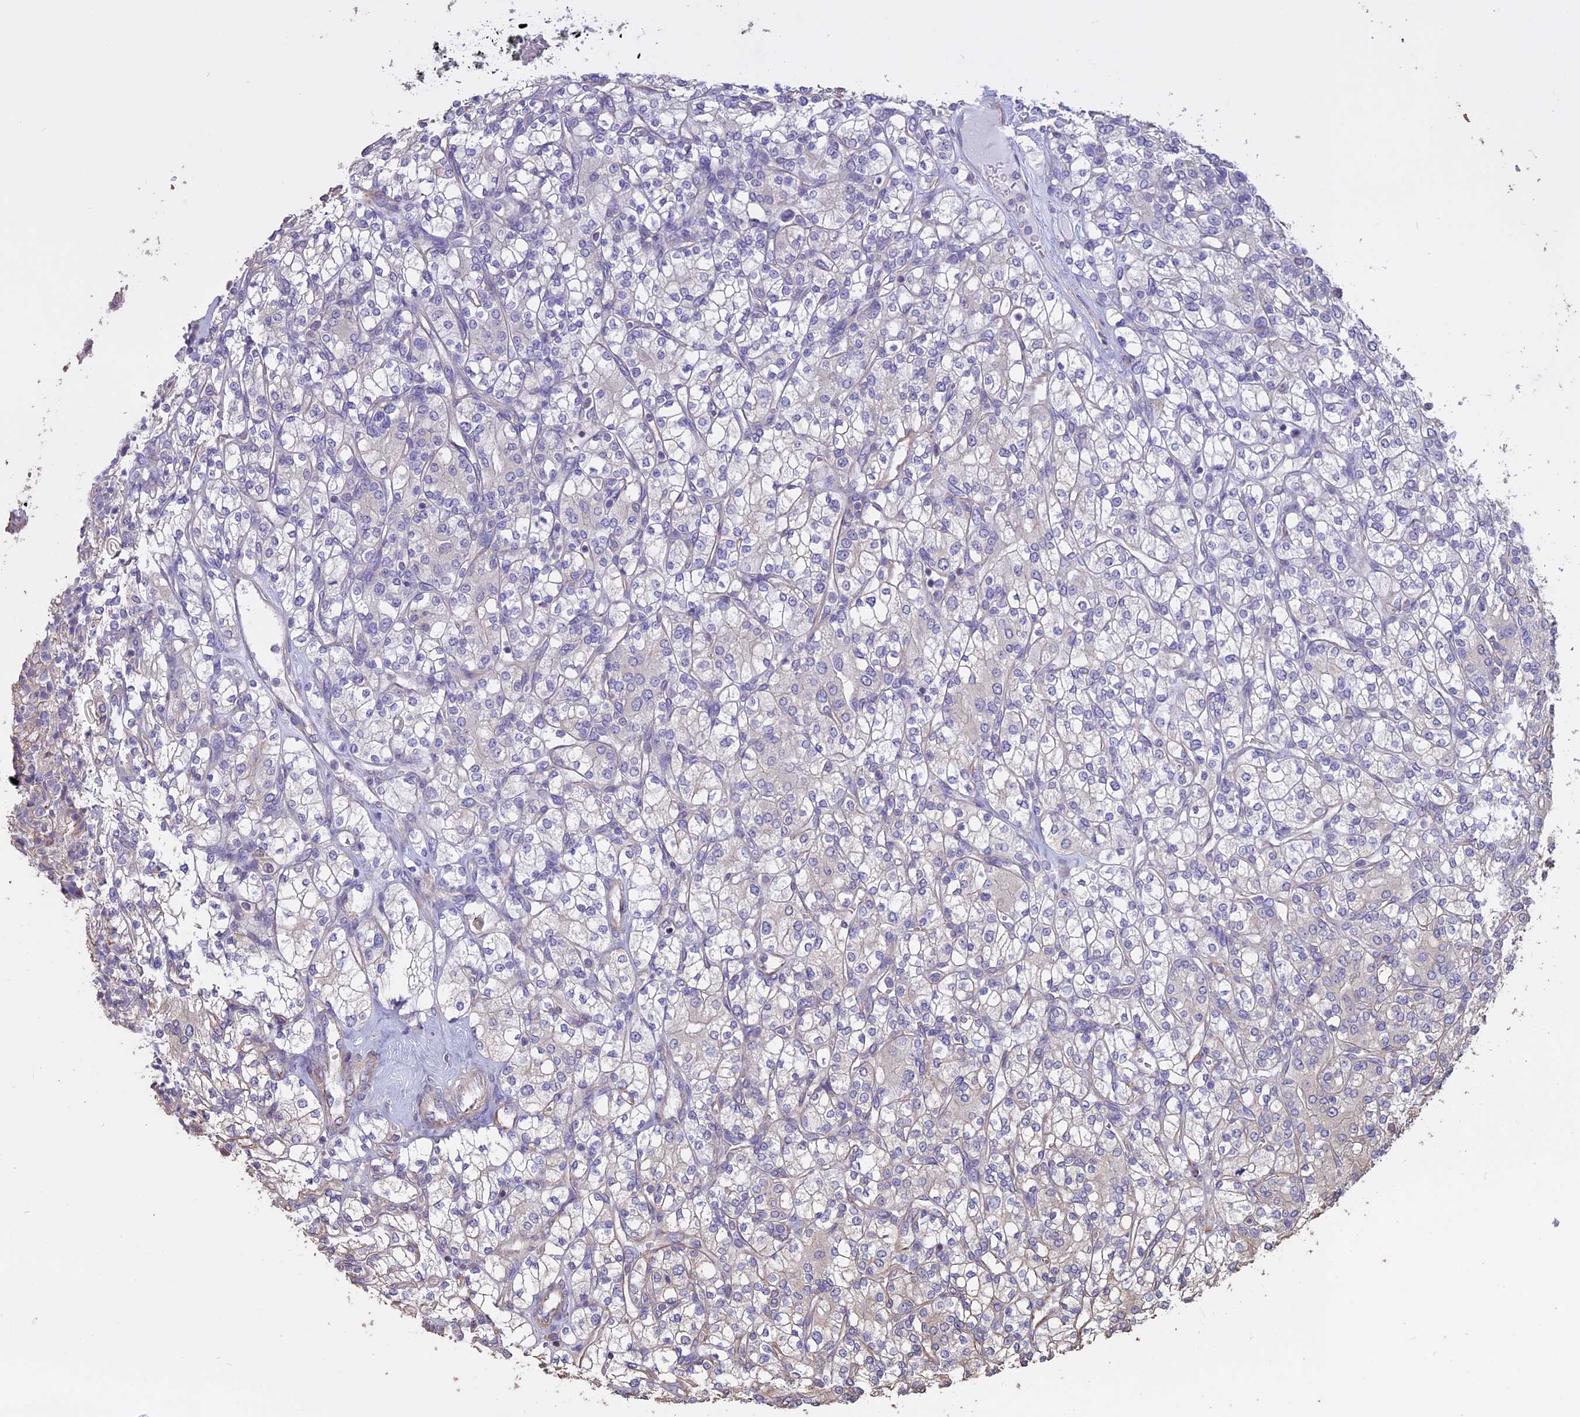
{"staining": {"intensity": "negative", "quantity": "none", "location": "none"}, "tissue": "renal cancer", "cell_type": "Tumor cells", "image_type": "cancer", "snomed": [{"axis": "morphology", "description": "Adenocarcinoma, NOS"}, {"axis": "topography", "description": "Kidney"}], "caption": "Tumor cells are negative for brown protein staining in renal cancer.", "gene": "CCDC148", "patient": {"sex": "male", "age": 77}}